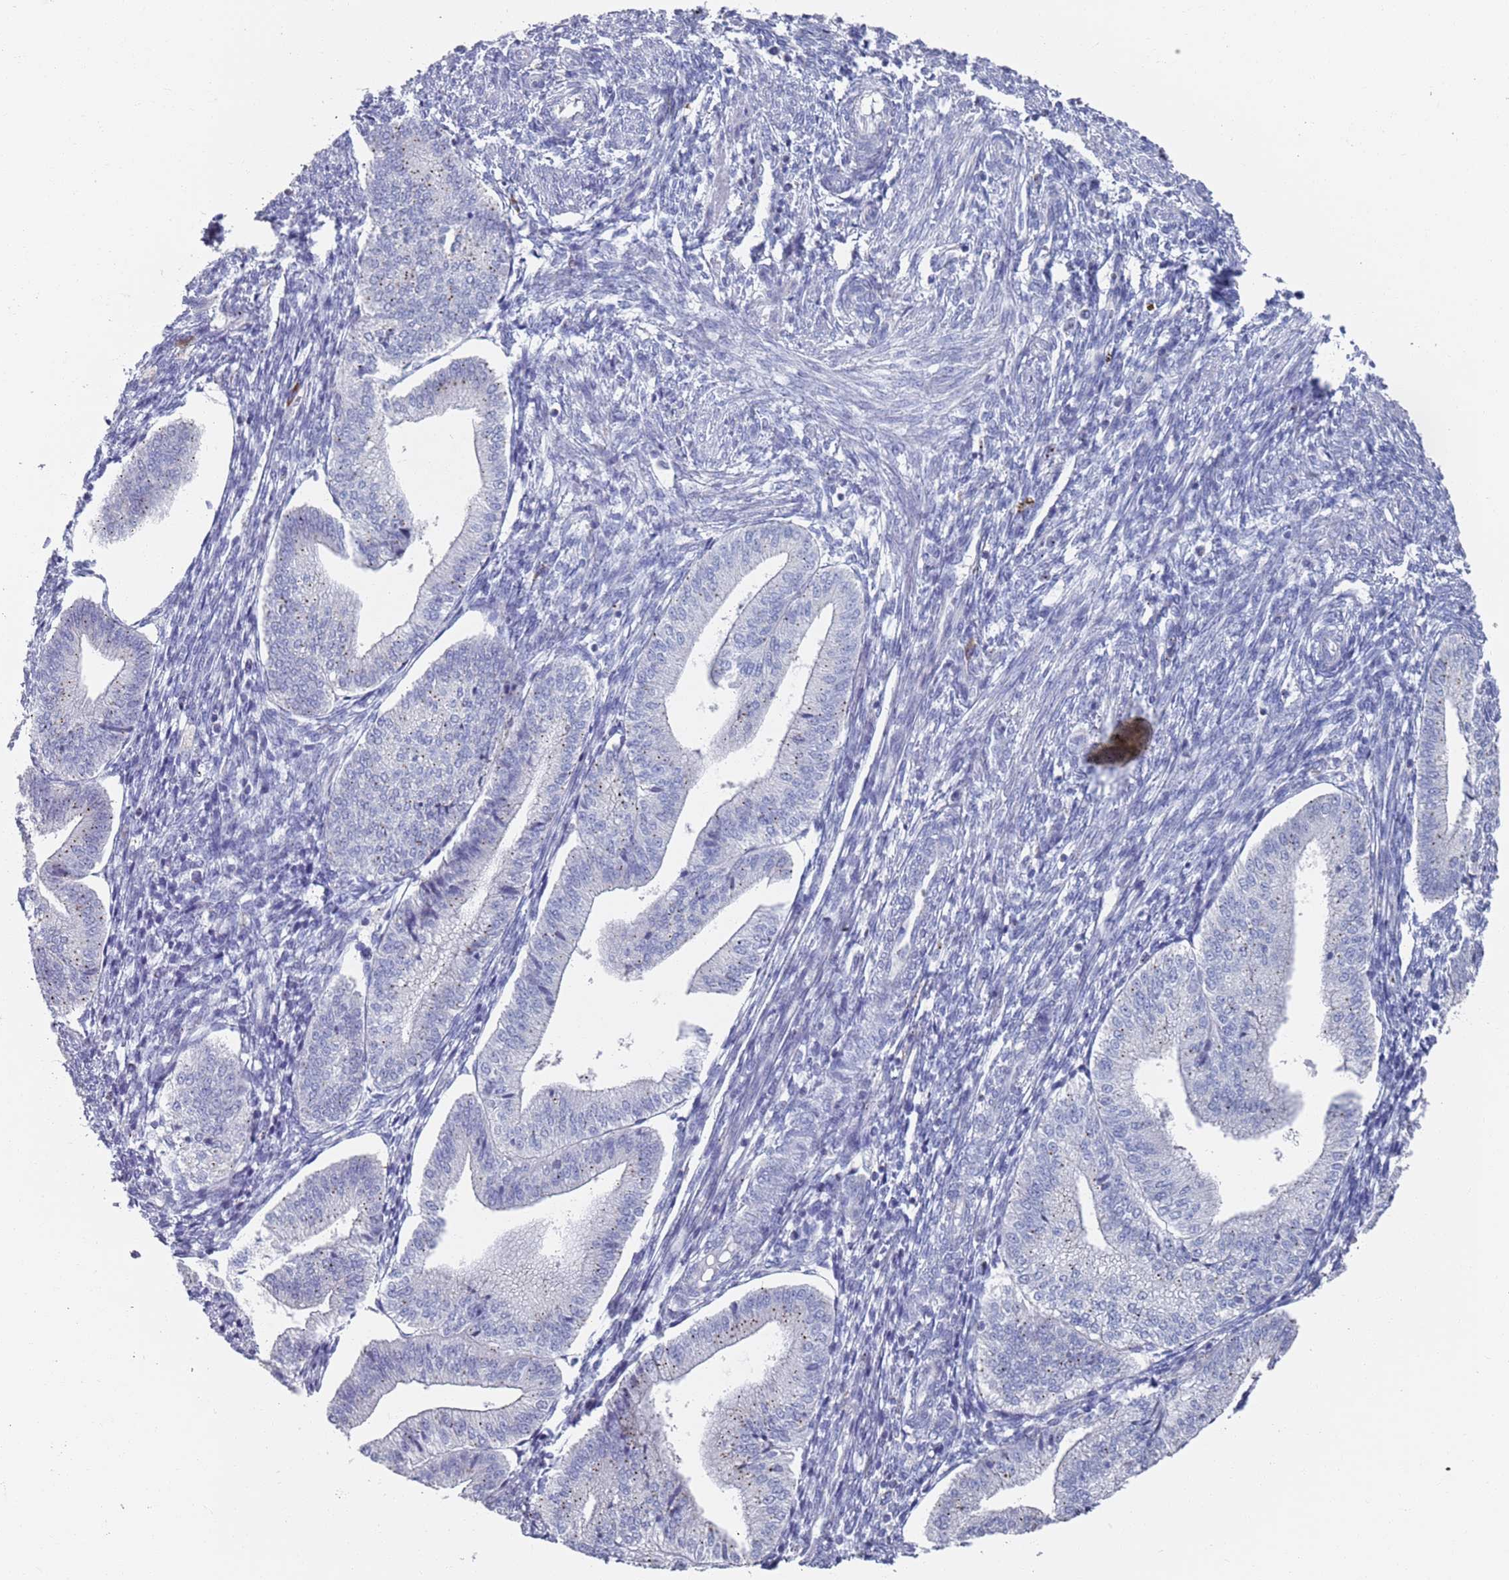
{"staining": {"intensity": "negative", "quantity": "none", "location": "none"}, "tissue": "endometrium", "cell_type": "Cells in endometrial stroma", "image_type": "normal", "snomed": [{"axis": "morphology", "description": "Normal tissue, NOS"}, {"axis": "topography", "description": "Endometrium"}], "caption": "Image shows no significant protein staining in cells in endometrial stroma of unremarkable endometrium. (Brightfield microscopy of DAB (3,3'-diaminobenzidine) immunohistochemistry (IHC) at high magnification).", "gene": "MAT1A", "patient": {"sex": "female", "age": 34}}